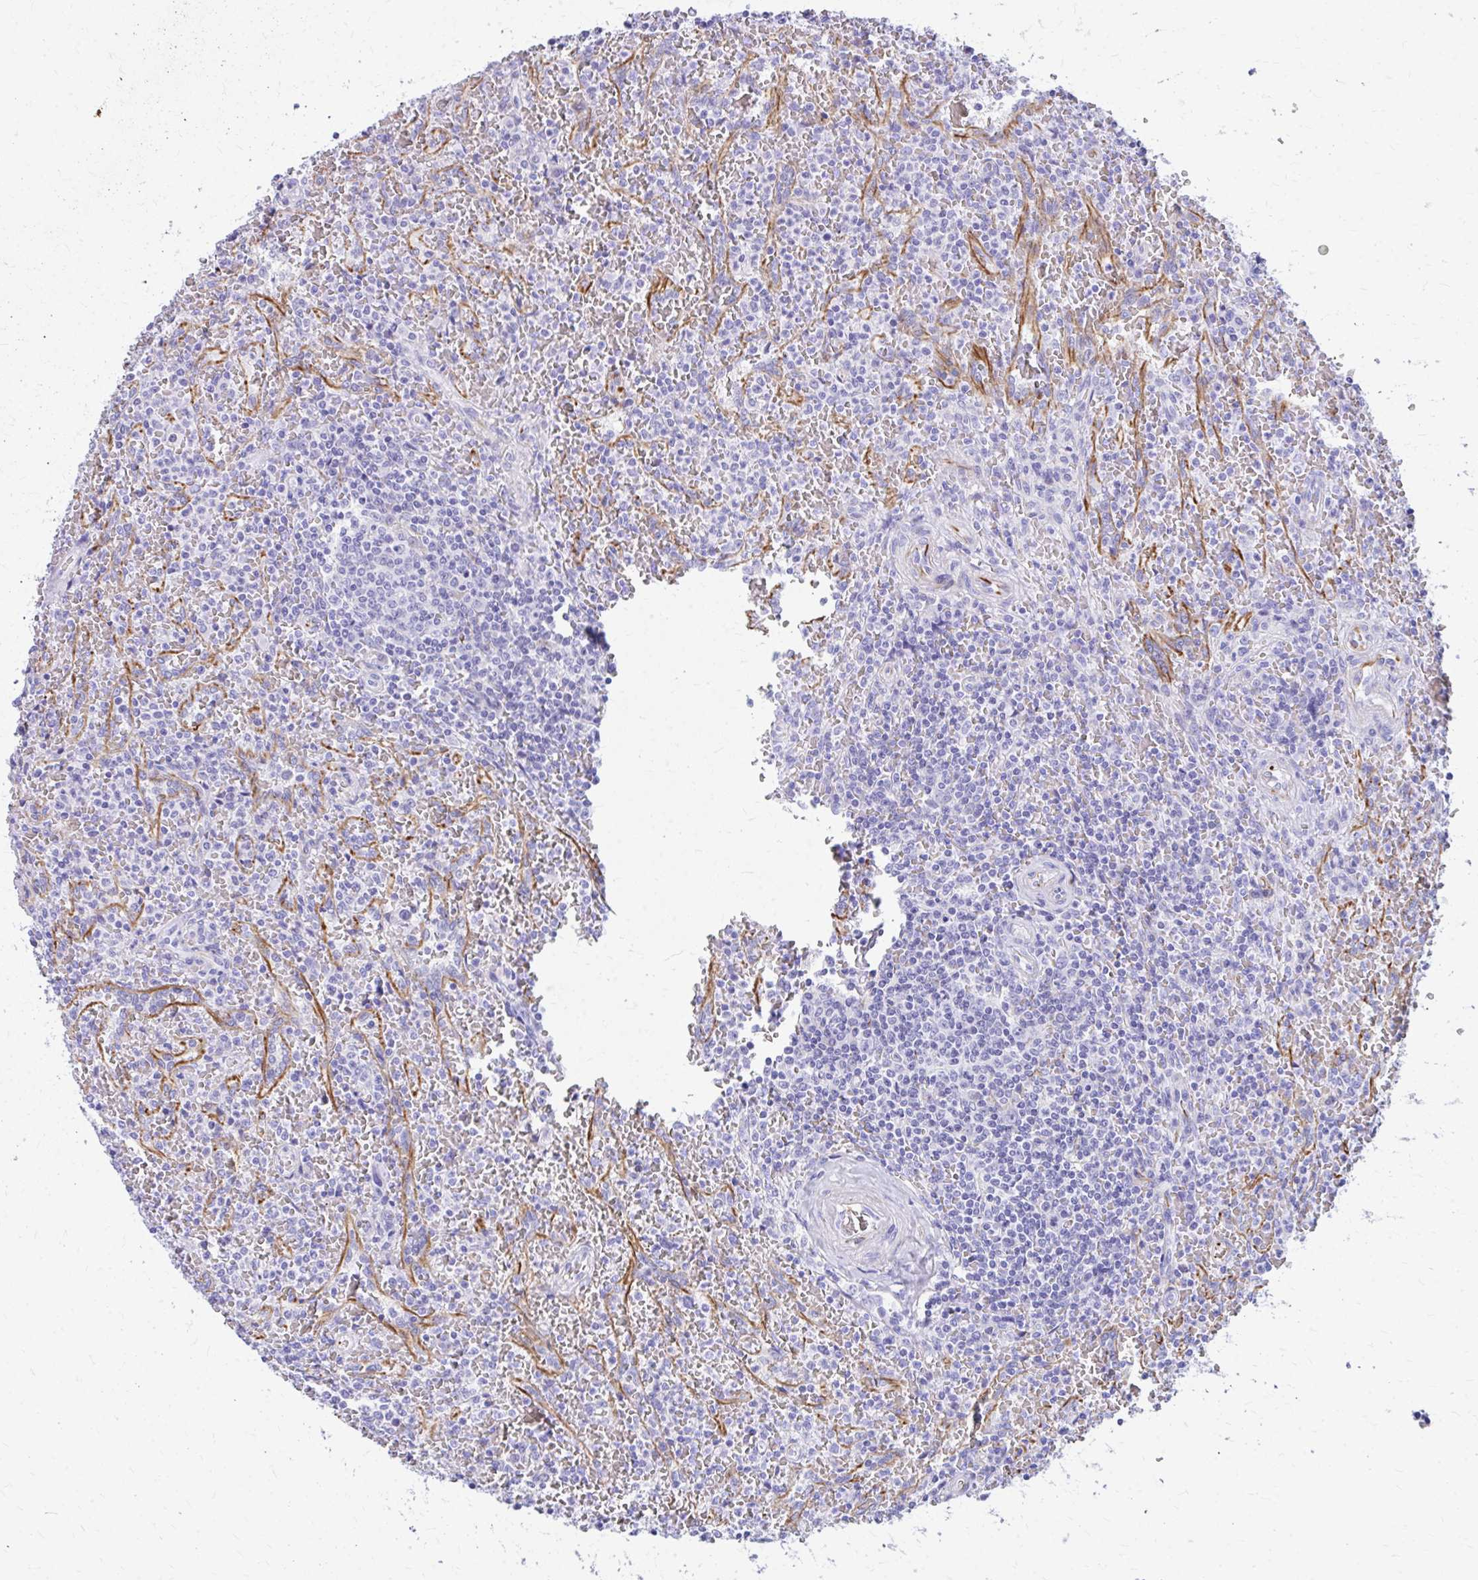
{"staining": {"intensity": "negative", "quantity": "none", "location": "none"}, "tissue": "lymphoma", "cell_type": "Tumor cells", "image_type": "cancer", "snomed": [{"axis": "morphology", "description": "Malignant lymphoma, non-Hodgkin's type, Low grade"}, {"axis": "topography", "description": "Spleen"}], "caption": "Tumor cells show no significant protein expression in low-grade malignant lymphoma, non-Hodgkin's type. (Stains: DAB (3,3'-diaminobenzidine) IHC with hematoxylin counter stain, Microscopy: brightfield microscopy at high magnification).", "gene": "ZNF699", "patient": {"sex": "female", "age": 64}}